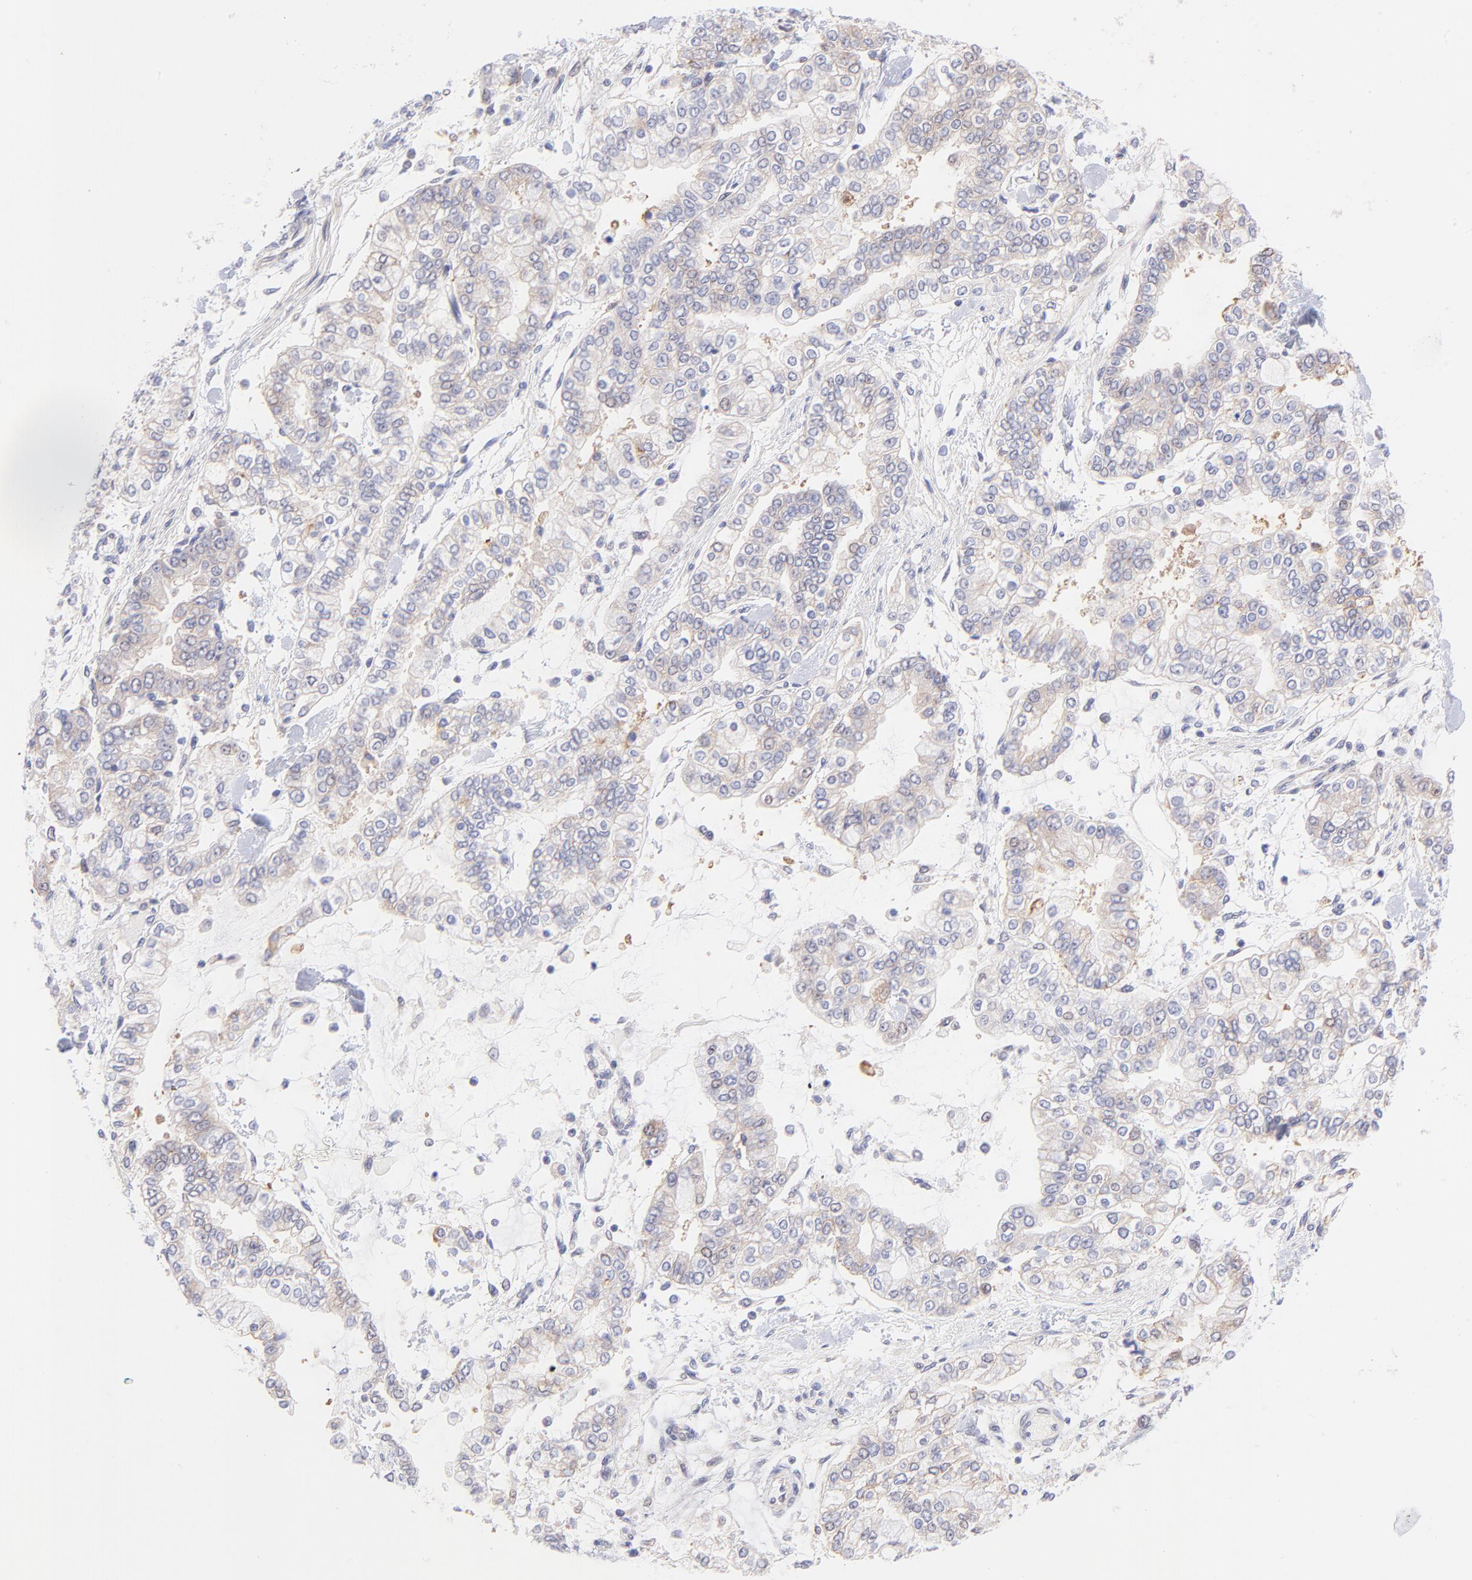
{"staining": {"intensity": "weak", "quantity": ">75%", "location": "cytoplasmic/membranous"}, "tissue": "stomach cancer", "cell_type": "Tumor cells", "image_type": "cancer", "snomed": [{"axis": "morphology", "description": "Normal tissue, NOS"}, {"axis": "morphology", "description": "Adenocarcinoma, NOS"}, {"axis": "topography", "description": "Stomach, upper"}, {"axis": "topography", "description": "Stomach"}], "caption": "Human stomach cancer stained for a protein (brown) shows weak cytoplasmic/membranous positive staining in approximately >75% of tumor cells.", "gene": "PBDC1", "patient": {"sex": "male", "age": 76}}